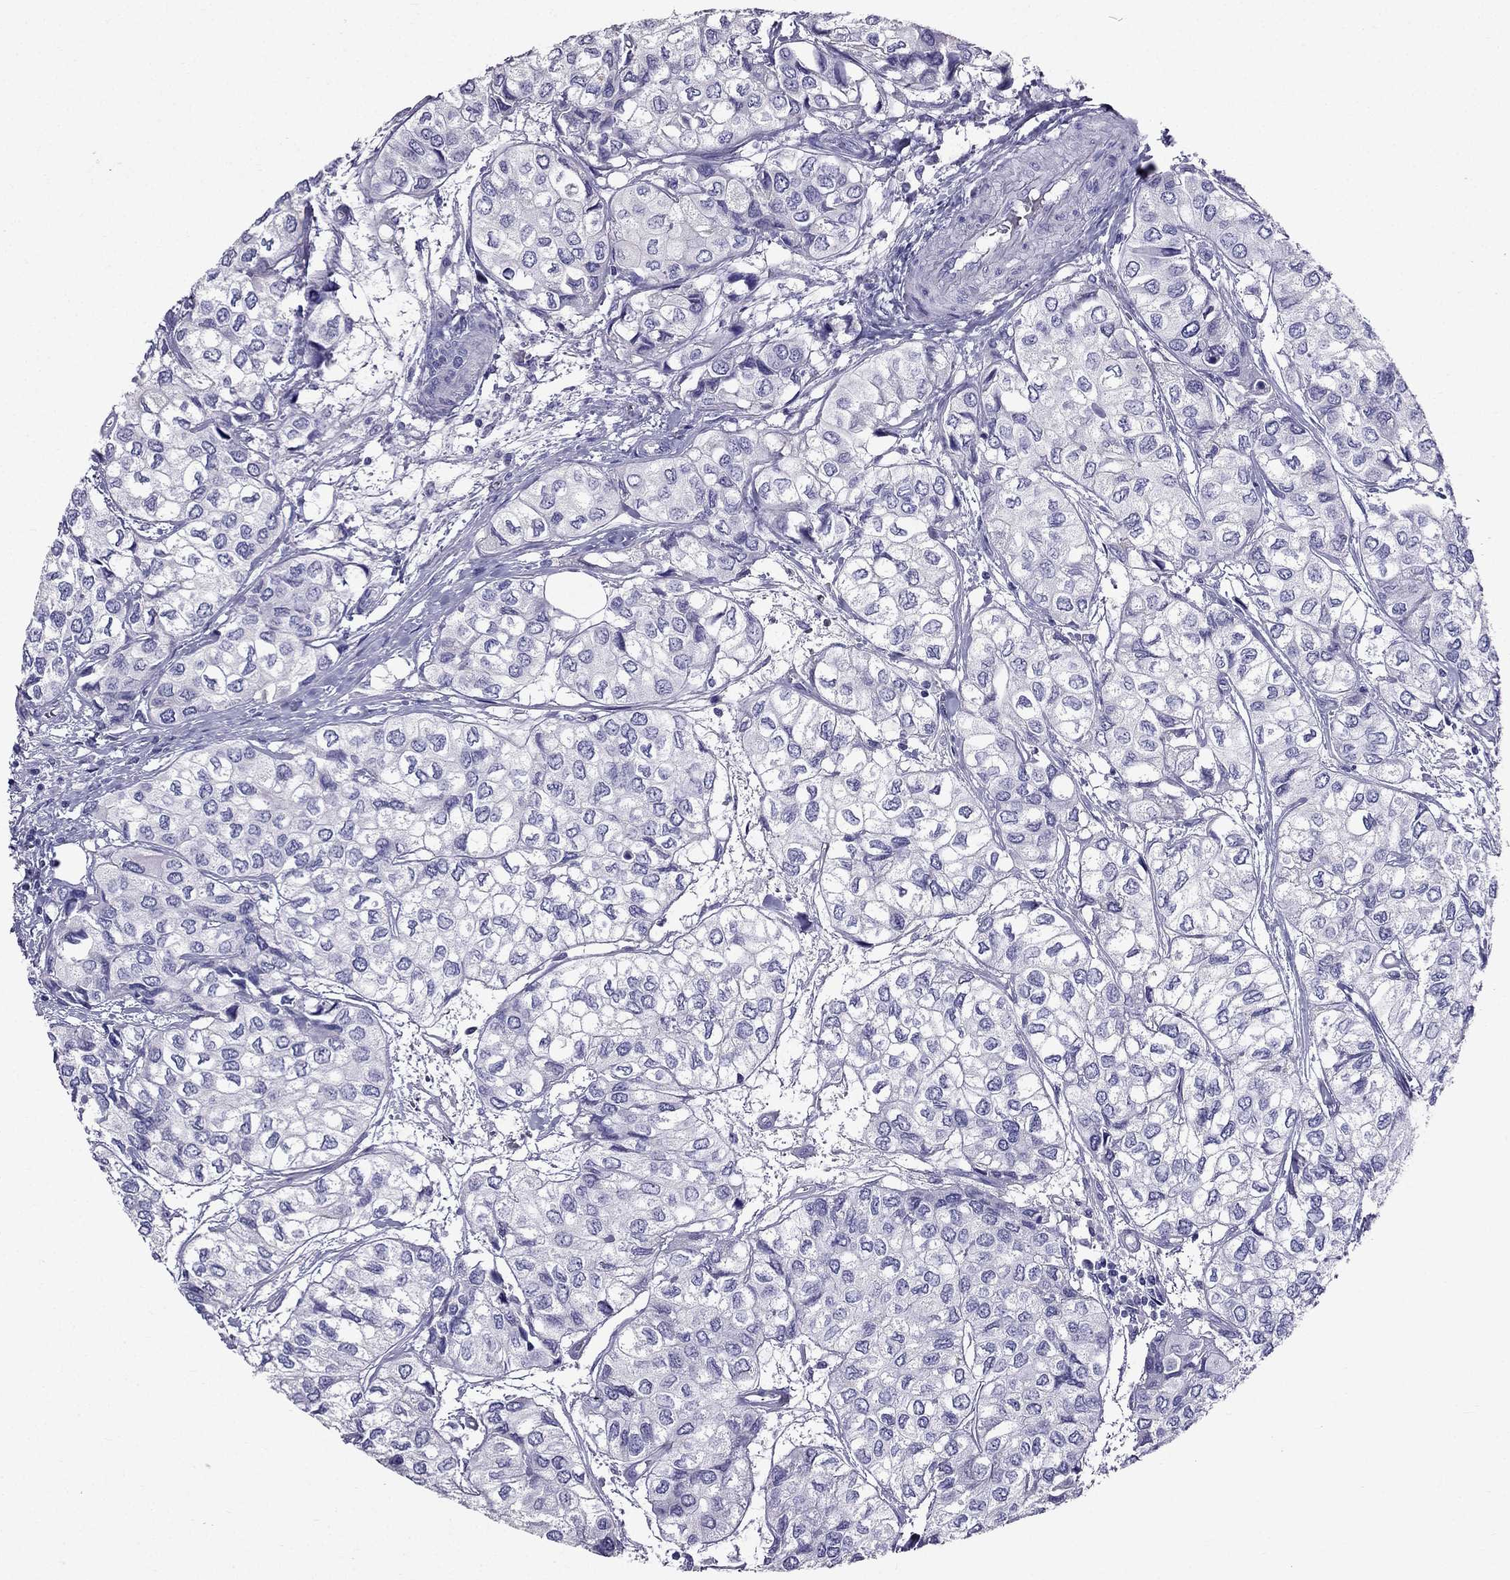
{"staining": {"intensity": "negative", "quantity": "none", "location": "none"}, "tissue": "urothelial cancer", "cell_type": "Tumor cells", "image_type": "cancer", "snomed": [{"axis": "morphology", "description": "Urothelial carcinoma, High grade"}, {"axis": "topography", "description": "Urinary bladder"}], "caption": "High power microscopy micrograph of an IHC micrograph of urothelial cancer, revealing no significant expression in tumor cells.", "gene": "ZNF541", "patient": {"sex": "male", "age": 73}}